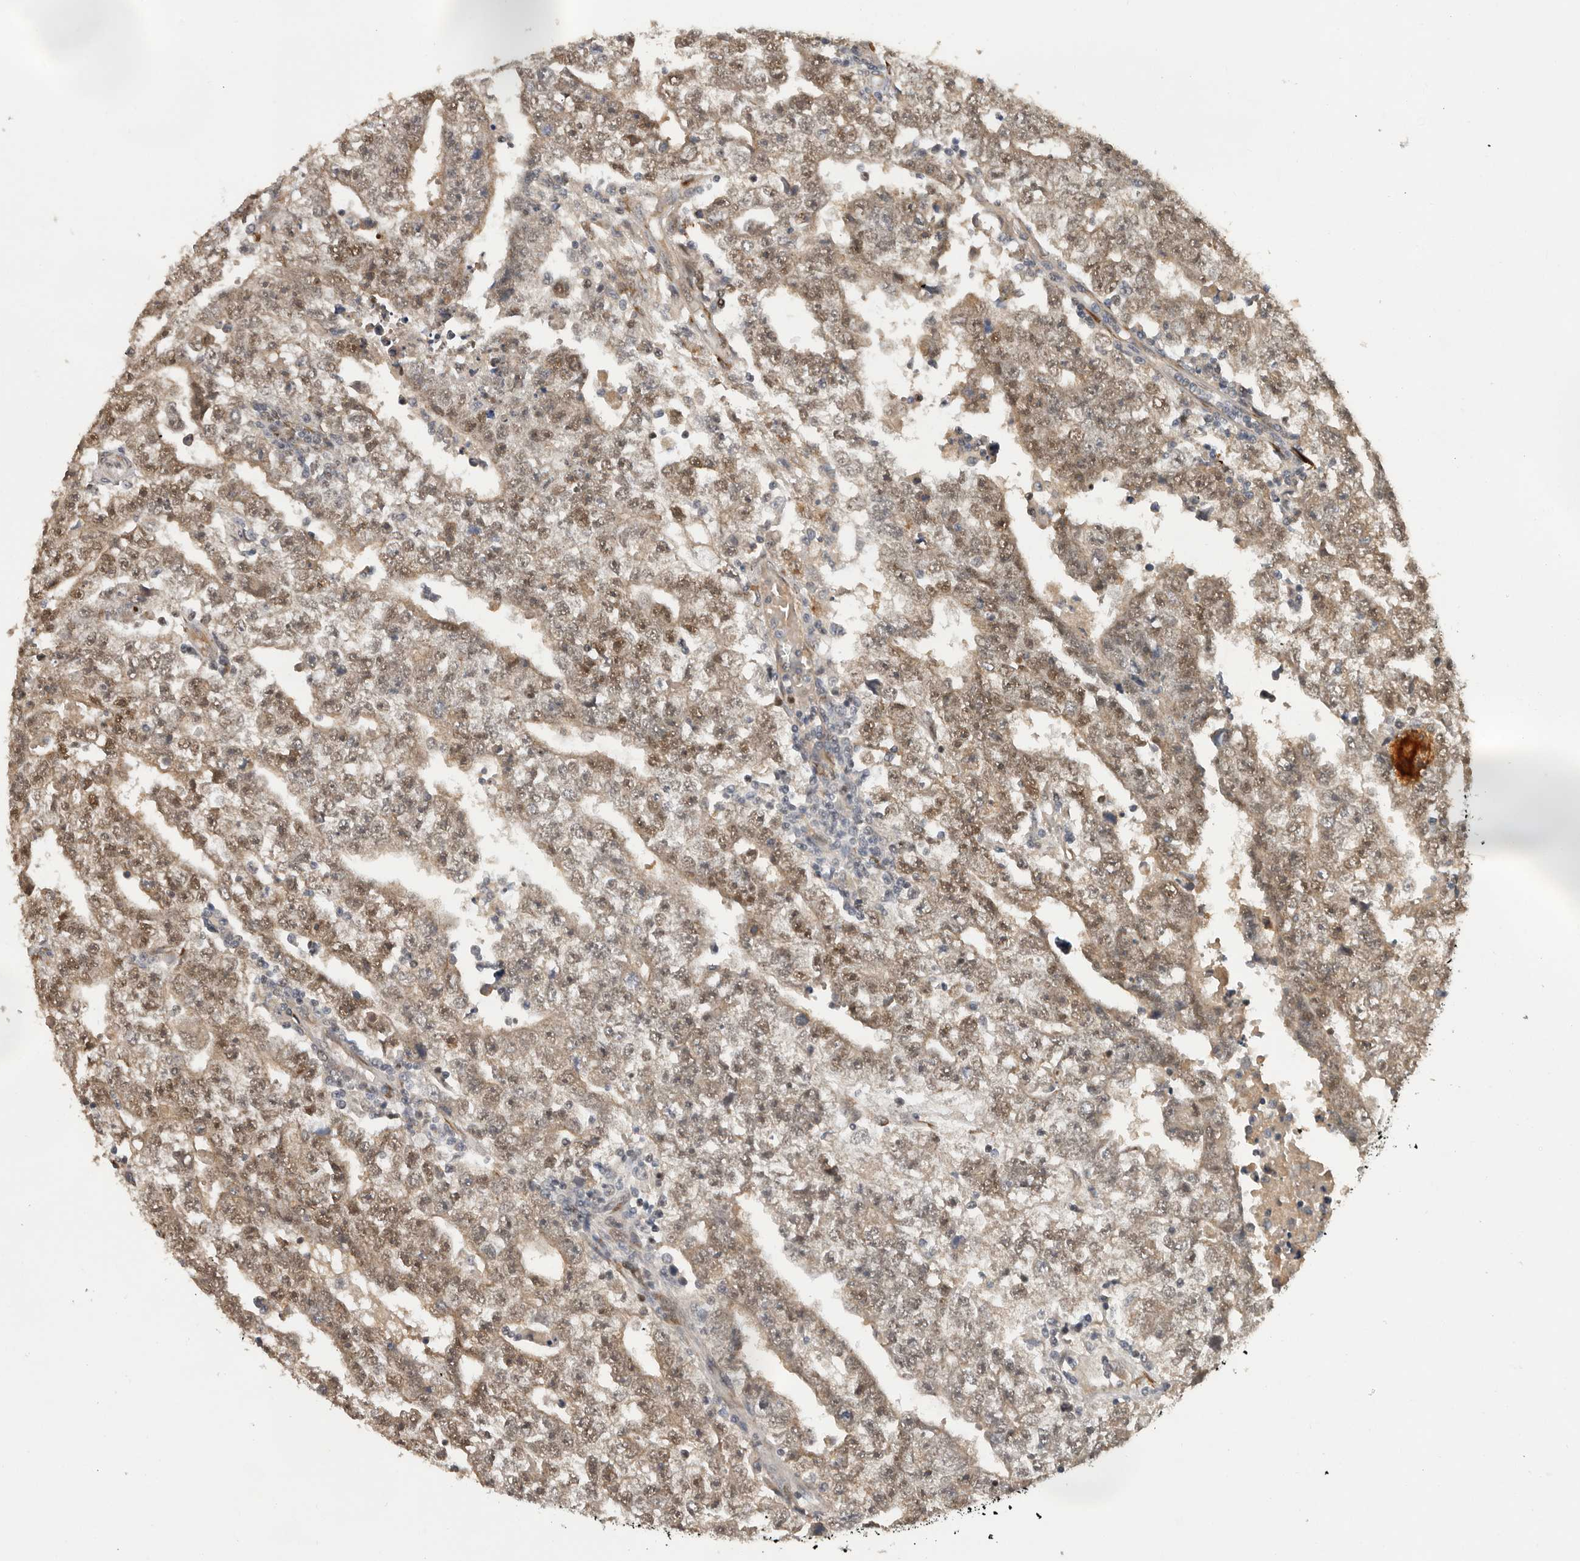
{"staining": {"intensity": "moderate", "quantity": ">75%", "location": "cytoplasmic/membranous,nuclear"}, "tissue": "testis cancer", "cell_type": "Tumor cells", "image_type": "cancer", "snomed": [{"axis": "morphology", "description": "Carcinoma, Embryonal, NOS"}, {"axis": "topography", "description": "Testis"}], "caption": "Testis cancer tissue demonstrates moderate cytoplasmic/membranous and nuclear expression in about >75% of tumor cells", "gene": "HENMT1", "patient": {"sex": "male", "age": 25}}